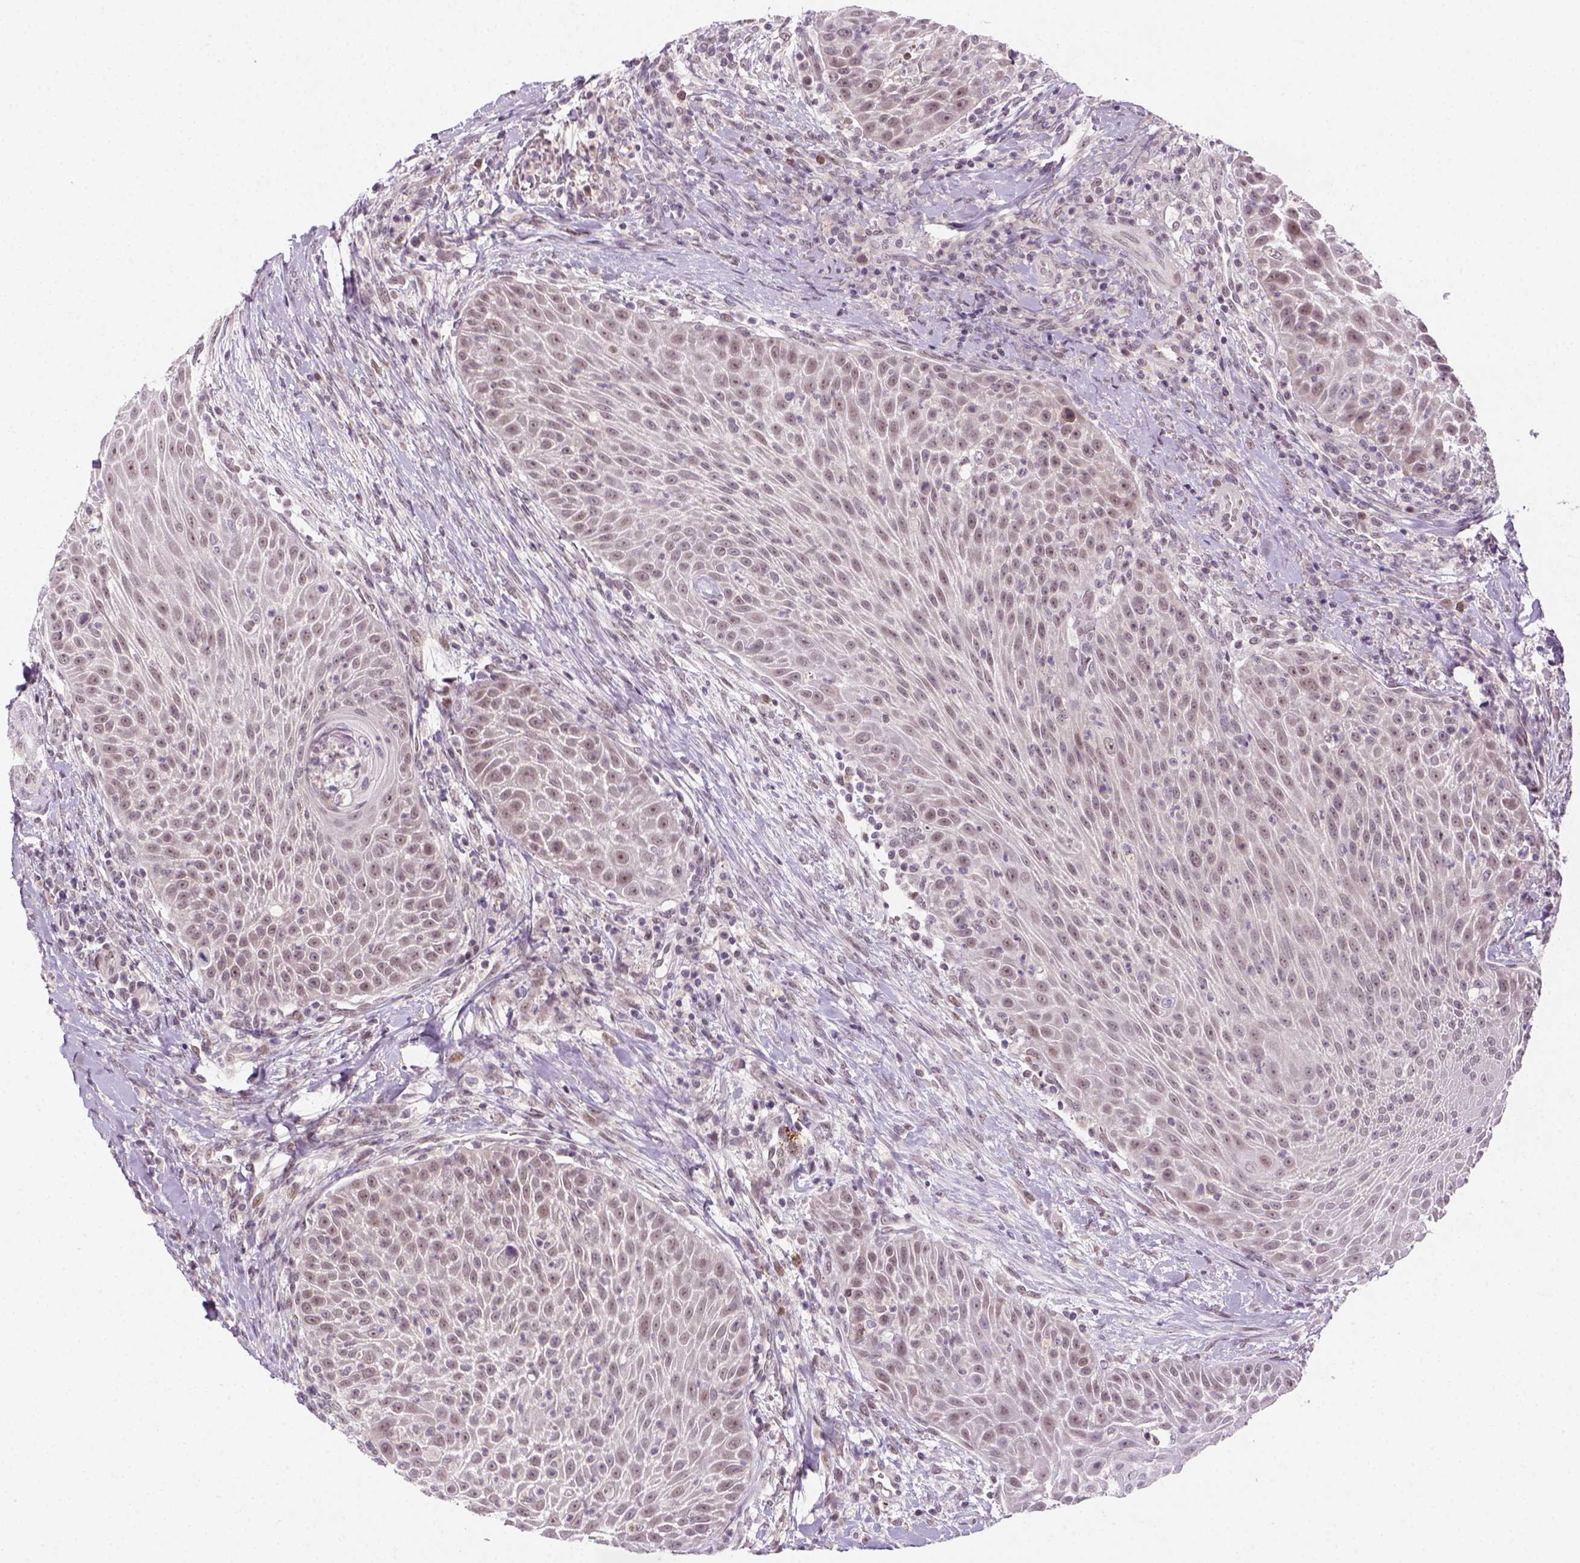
{"staining": {"intensity": "weak", "quantity": "25%-75%", "location": "nuclear"}, "tissue": "head and neck cancer", "cell_type": "Tumor cells", "image_type": "cancer", "snomed": [{"axis": "morphology", "description": "Squamous cell carcinoma, NOS"}, {"axis": "topography", "description": "Head-Neck"}], "caption": "Immunohistochemical staining of squamous cell carcinoma (head and neck) demonstrates weak nuclear protein expression in about 25%-75% of tumor cells. The protein of interest is shown in brown color, while the nuclei are stained blue.", "gene": "MAGEB3", "patient": {"sex": "male", "age": 69}}